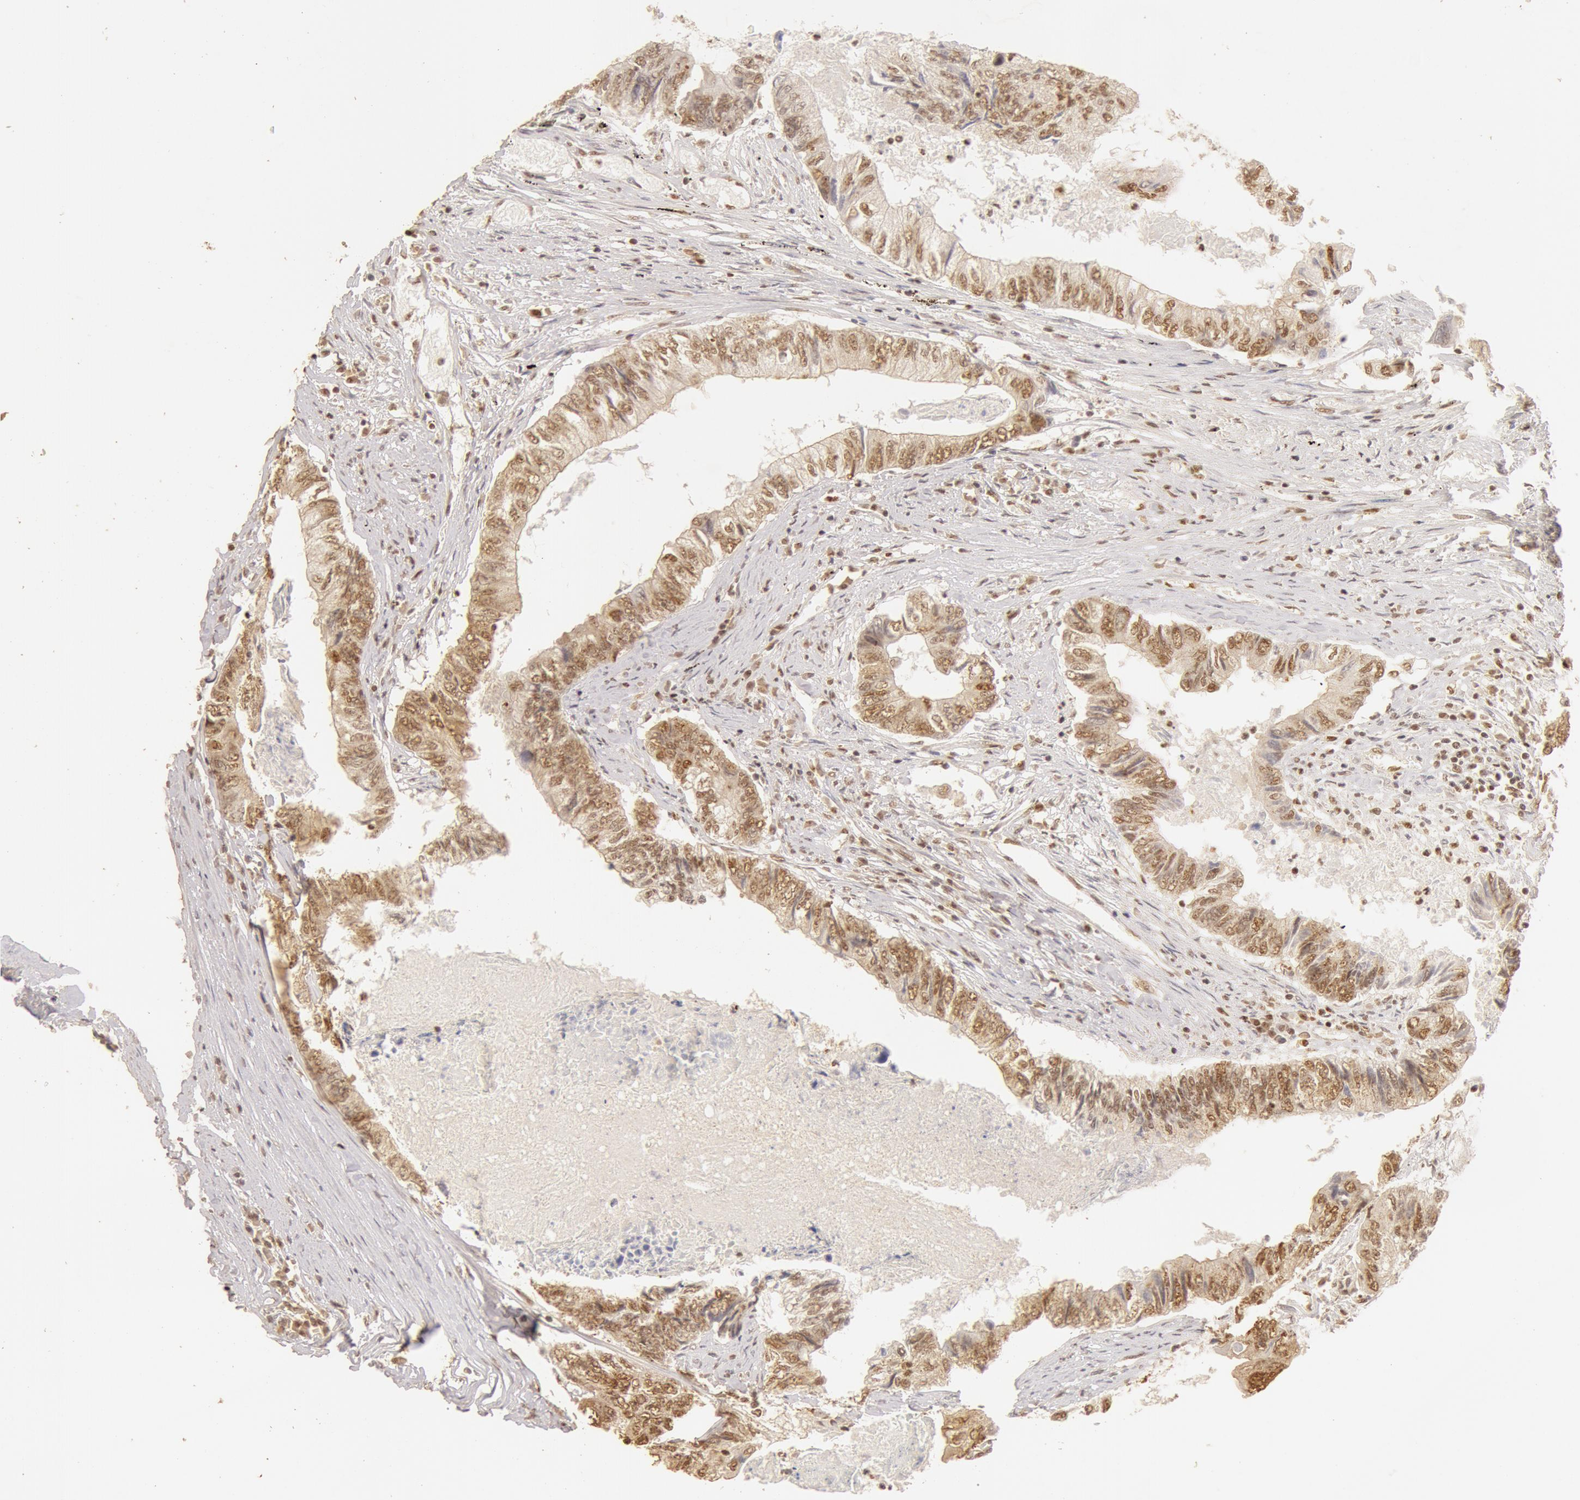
{"staining": {"intensity": "moderate", "quantity": ">75%", "location": "cytoplasmic/membranous,nuclear"}, "tissue": "colorectal cancer", "cell_type": "Tumor cells", "image_type": "cancer", "snomed": [{"axis": "morphology", "description": "Adenocarcinoma, NOS"}, {"axis": "topography", "description": "Rectum"}], "caption": "IHC image of neoplastic tissue: colorectal cancer (adenocarcinoma) stained using immunohistochemistry shows medium levels of moderate protein expression localized specifically in the cytoplasmic/membranous and nuclear of tumor cells, appearing as a cytoplasmic/membranous and nuclear brown color.", "gene": "SNRNP70", "patient": {"sex": "female", "age": 82}}